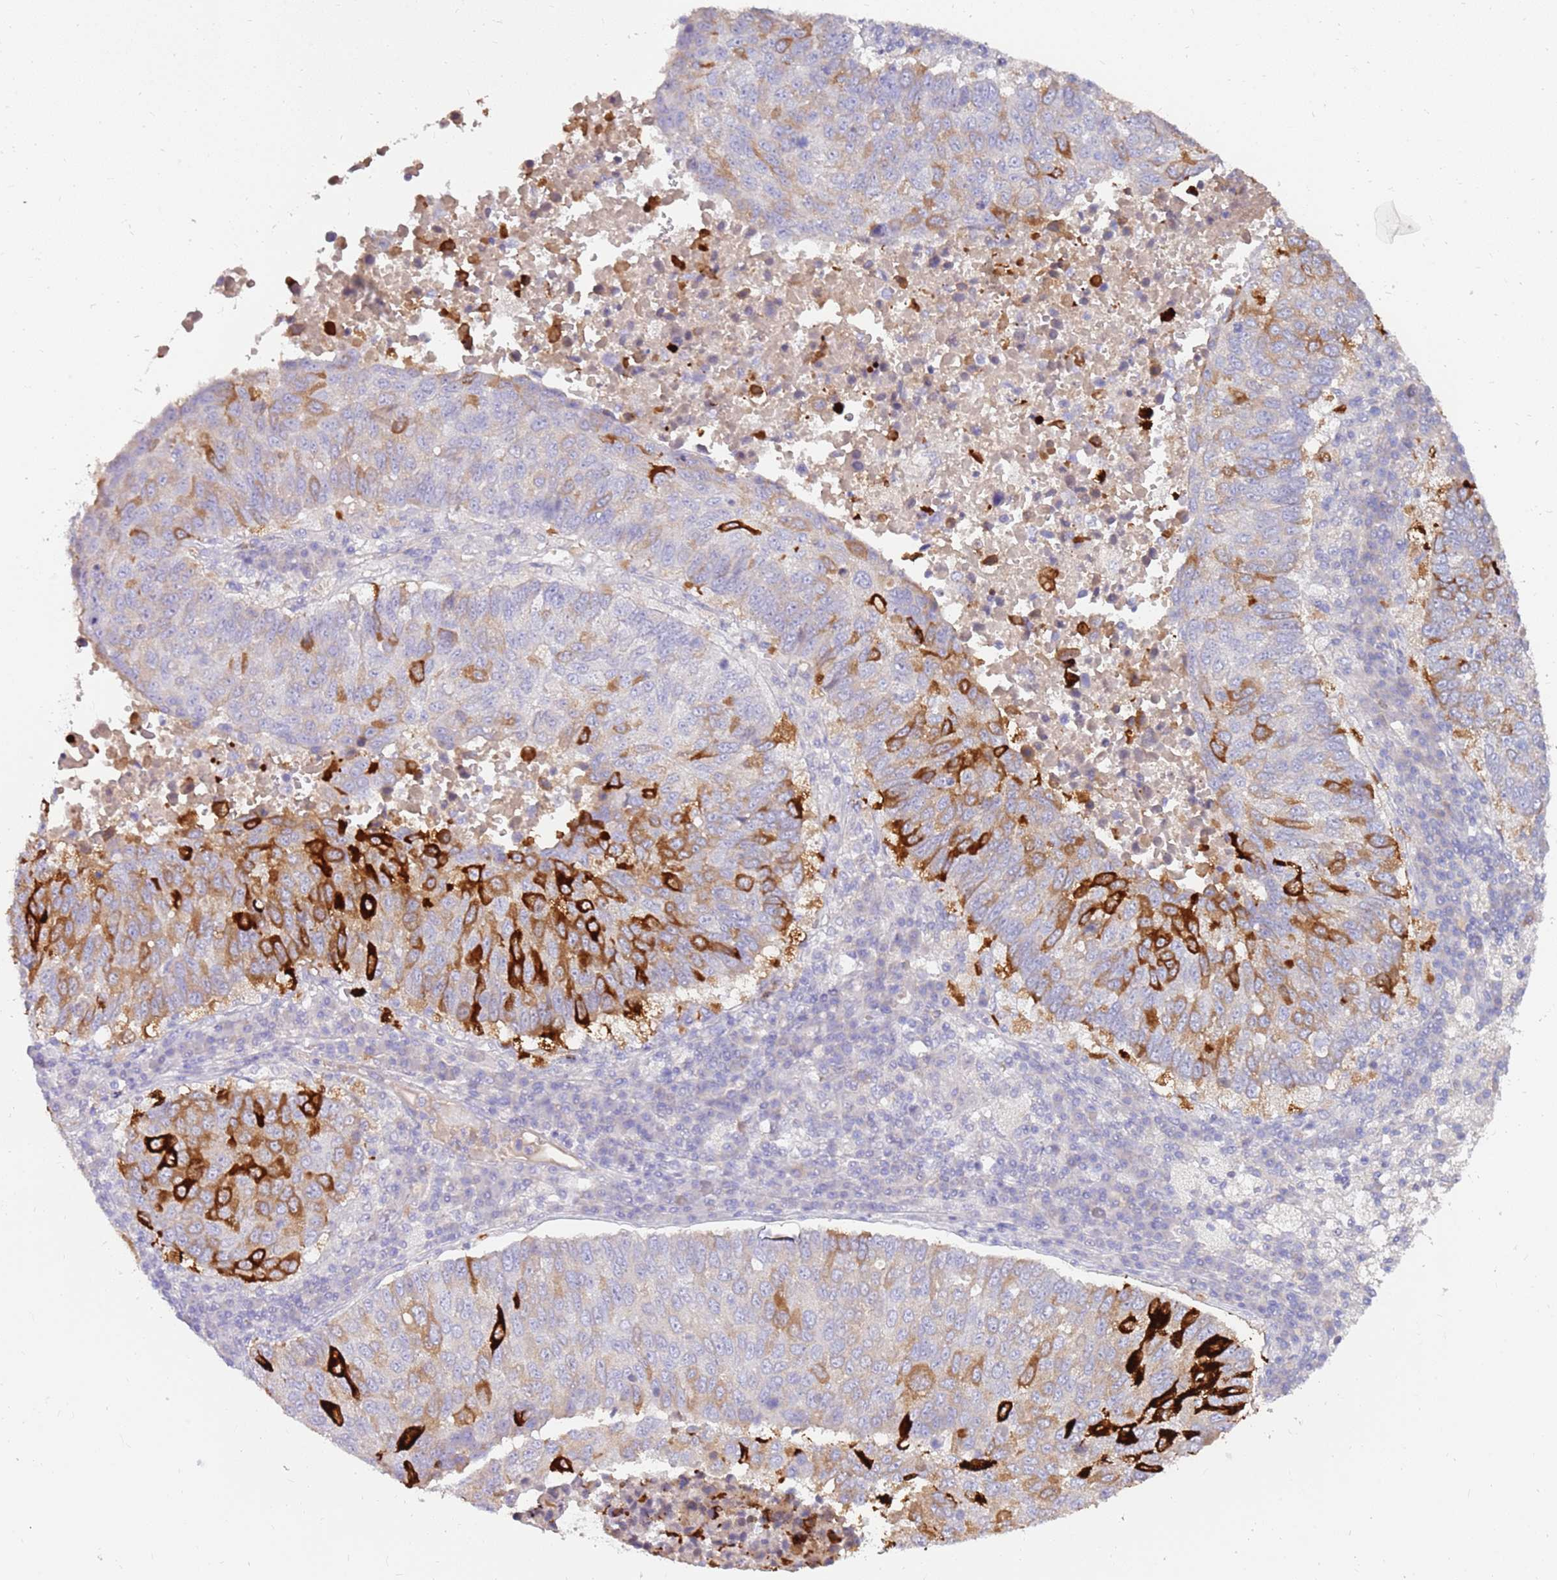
{"staining": {"intensity": "strong", "quantity": "<25%", "location": "cytoplasmic/membranous"}, "tissue": "lung cancer", "cell_type": "Tumor cells", "image_type": "cancer", "snomed": [{"axis": "morphology", "description": "Squamous cell carcinoma, NOS"}, {"axis": "topography", "description": "Lung"}], "caption": "A brown stain highlights strong cytoplasmic/membranous expression of a protein in human lung squamous cell carcinoma tumor cells. (DAB (3,3'-diaminobenzidine) IHC, brown staining for protein, blue staining for nuclei).", "gene": "EVPLL", "patient": {"sex": "male", "age": 73}}